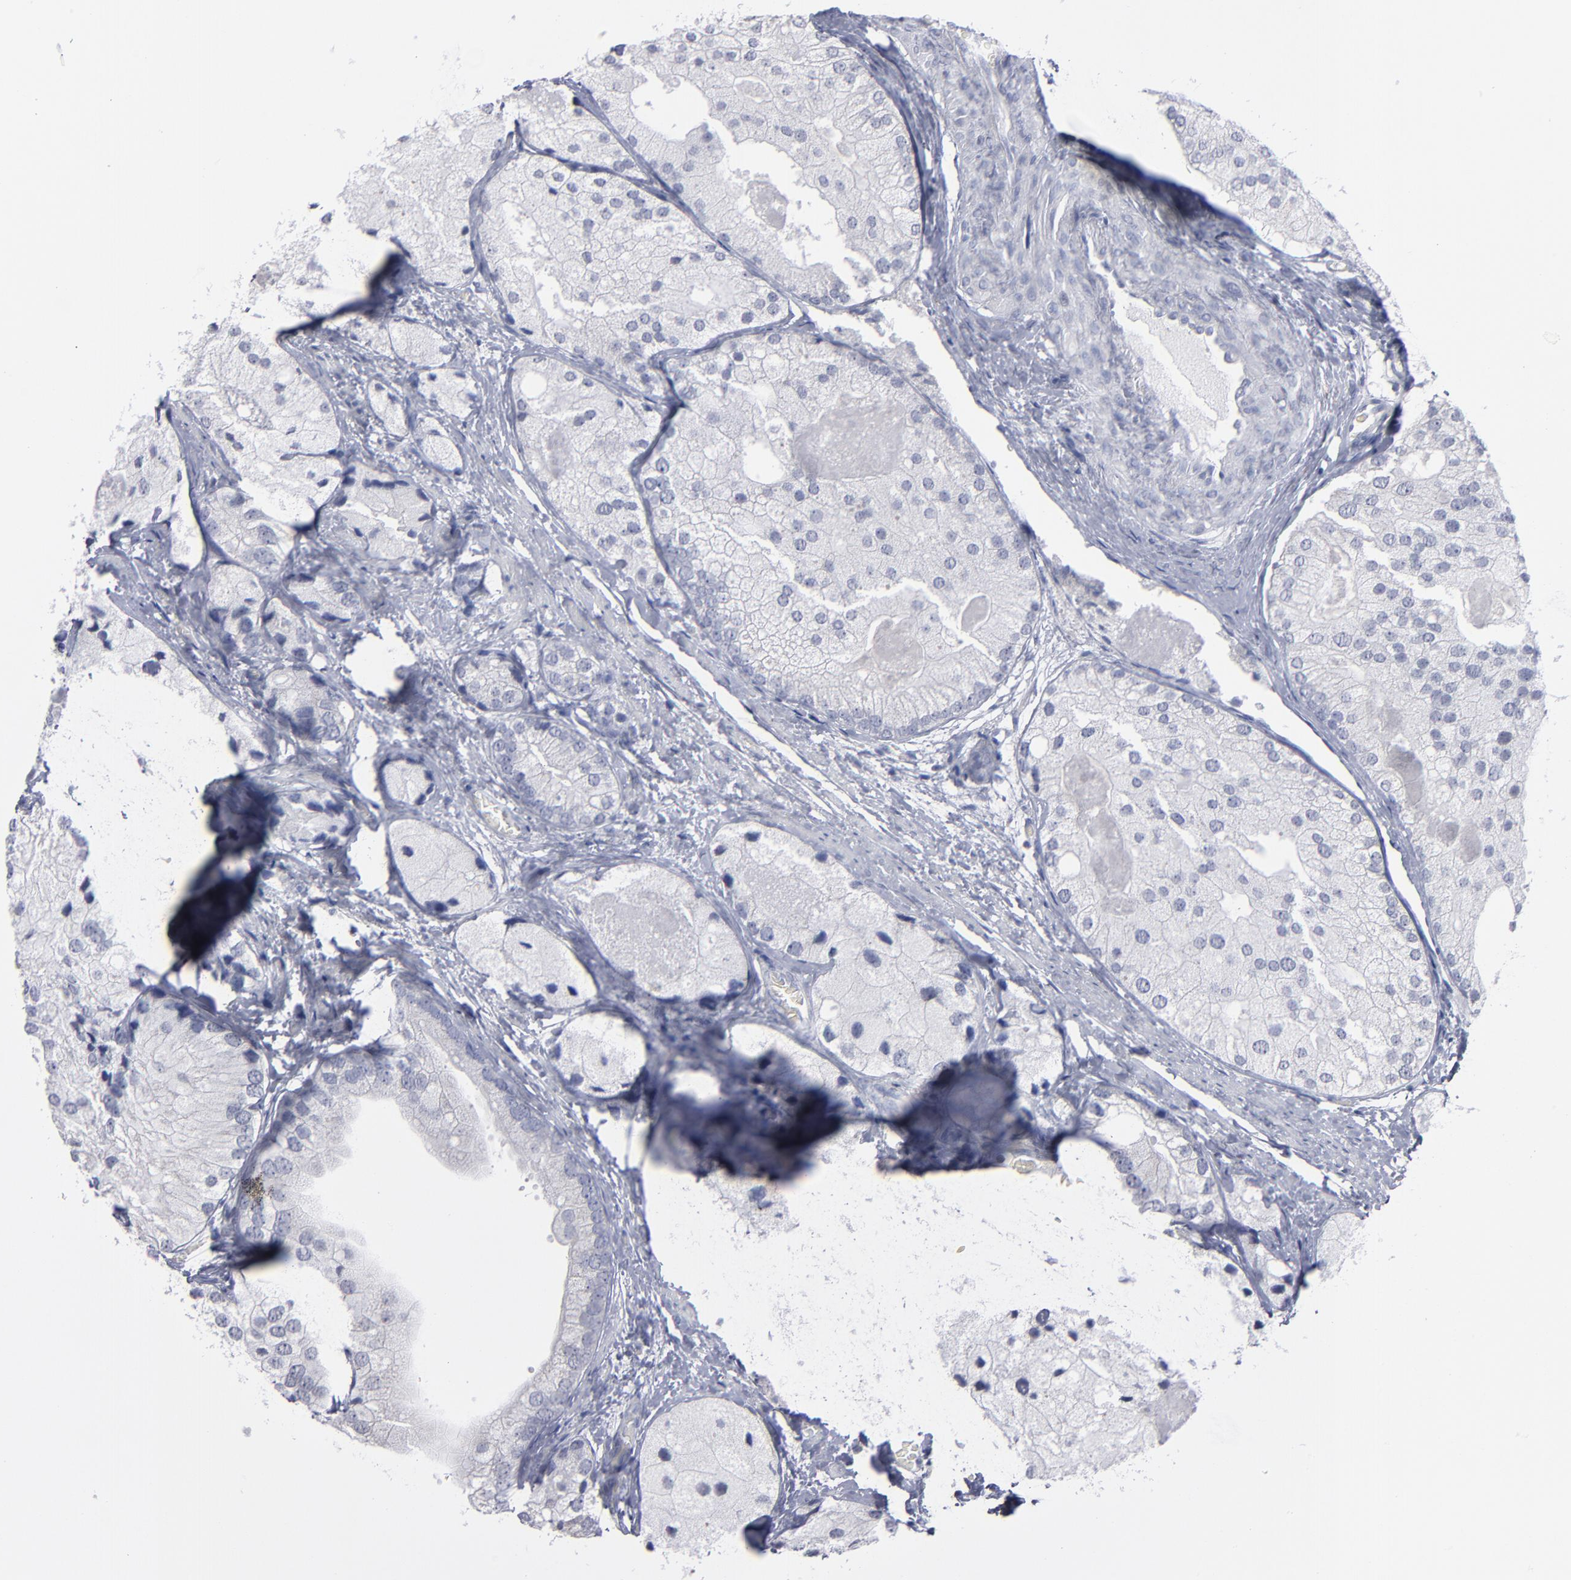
{"staining": {"intensity": "negative", "quantity": "none", "location": "none"}, "tissue": "prostate cancer", "cell_type": "Tumor cells", "image_type": "cancer", "snomed": [{"axis": "morphology", "description": "Adenocarcinoma, Low grade"}, {"axis": "topography", "description": "Prostate"}], "caption": "Immunohistochemical staining of human adenocarcinoma (low-grade) (prostate) shows no significant positivity in tumor cells.", "gene": "RPH3A", "patient": {"sex": "male", "age": 69}}